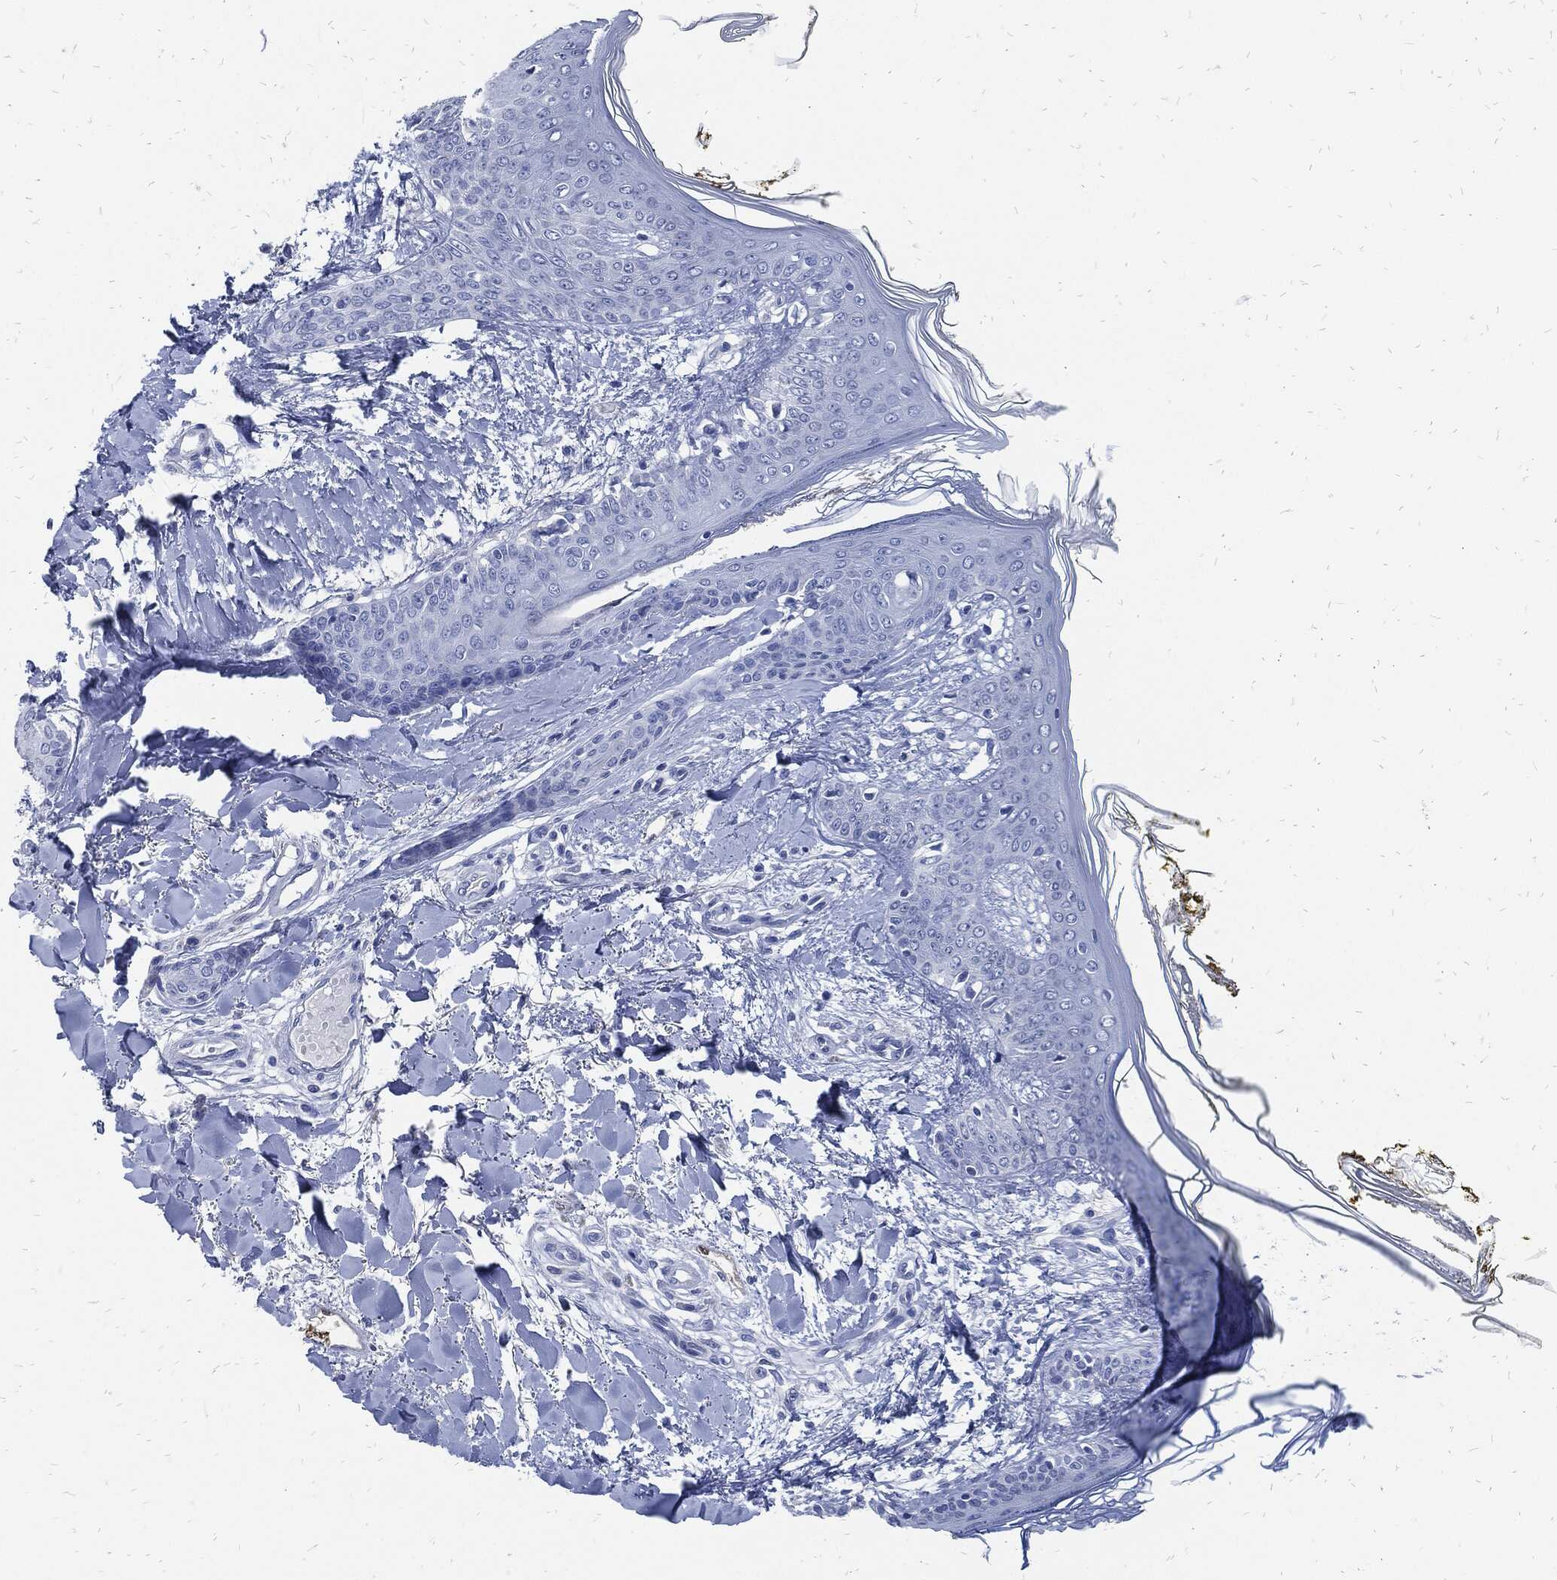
{"staining": {"intensity": "negative", "quantity": "none", "location": "none"}, "tissue": "skin", "cell_type": "Fibroblasts", "image_type": "normal", "snomed": [{"axis": "morphology", "description": "Normal tissue, NOS"}, {"axis": "morphology", "description": "Malignant melanoma, NOS"}, {"axis": "topography", "description": "Skin"}], "caption": "This is an IHC histopathology image of normal skin. There is no staining in fibroblasts.", "gene": "FABP4", "patient": {"sex": "female", "age": 34}}